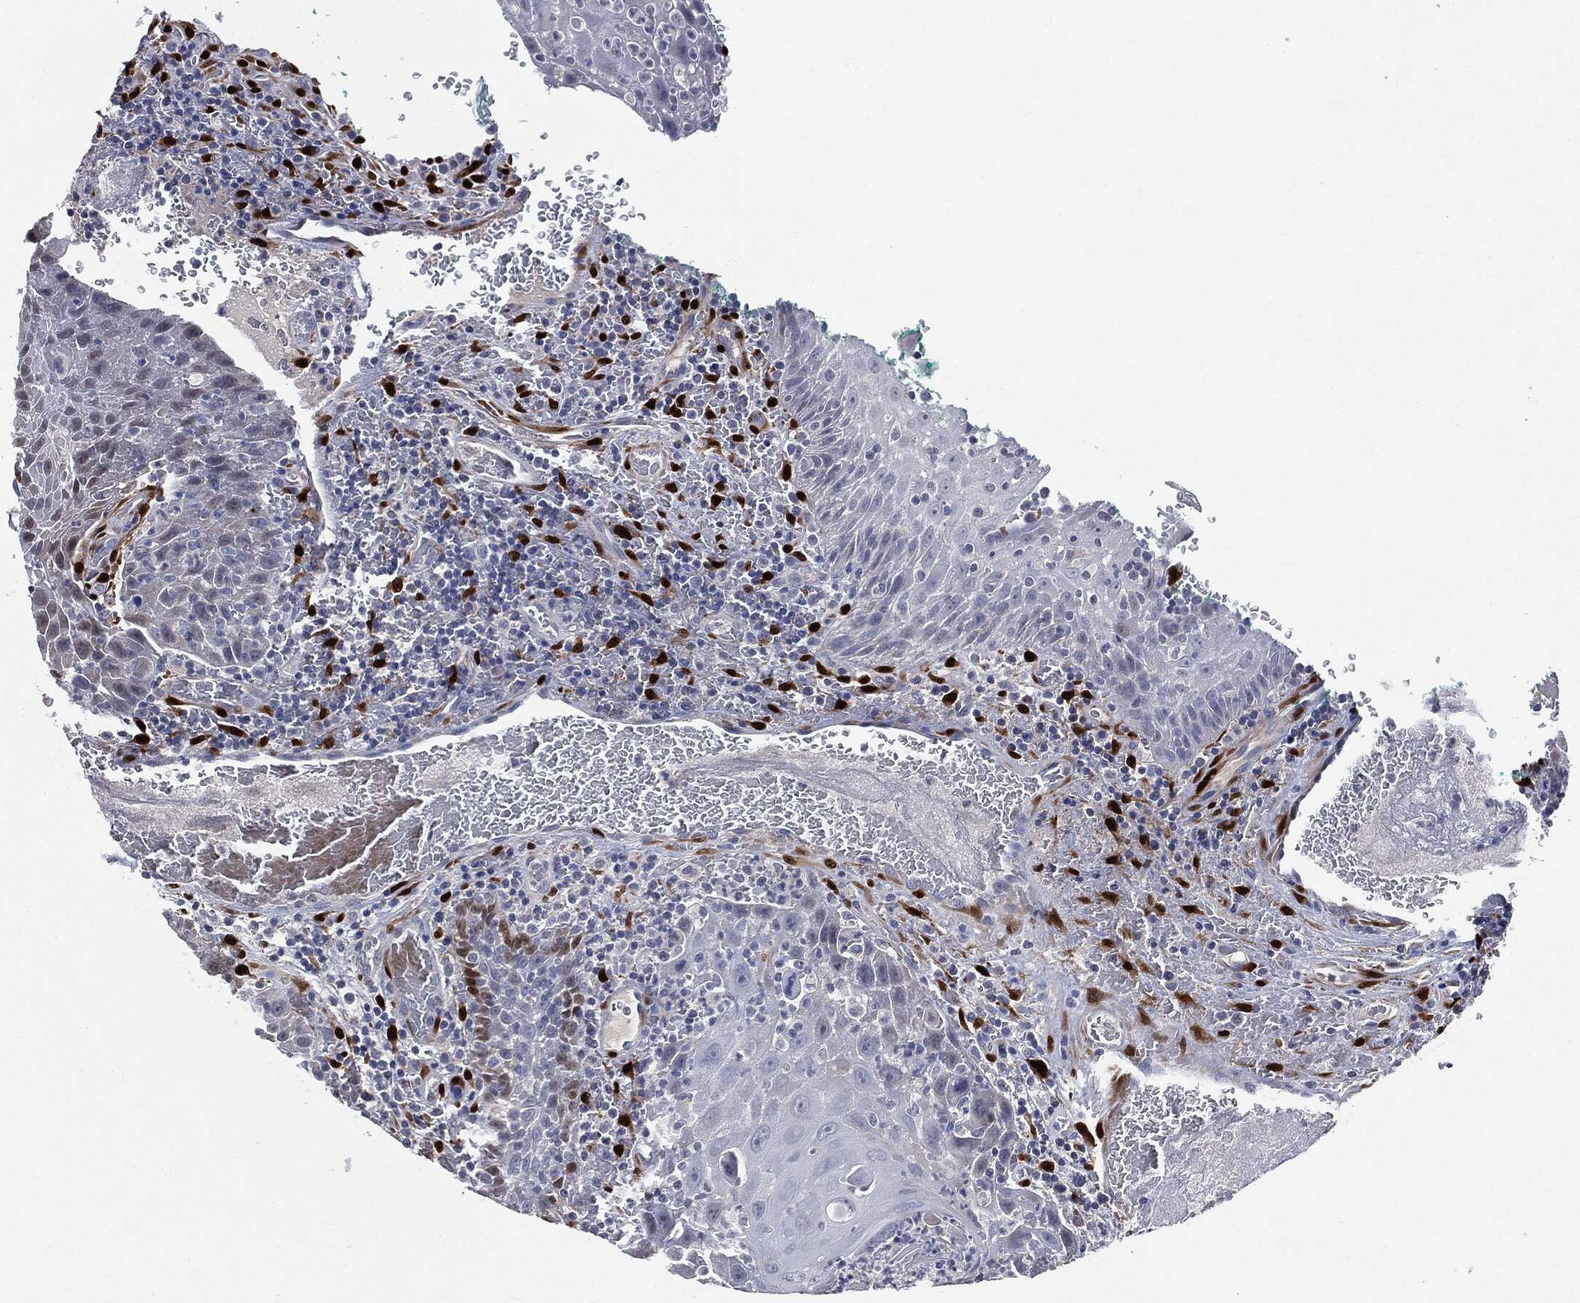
{"staining": {"intensity": "negative", "quantity": "none", "location": "none"}, "tissue": "head and neck cancer", "cell_type": "Tumor cells", "image_type": "cancer", "snomed": [{"axis": "morphology", "description": "Squamous cell carcinoma, NOS"}, {"axis": "topography", "description": "Head-Neck"}], "caption": "This is an immunohistochemistry (IHC) photomicrograph of head and neck squamous cell carcinoma. There is no staining in tumor cells.", "gene": "CASD1", "patient": {"sex": "male", "age": 69}}